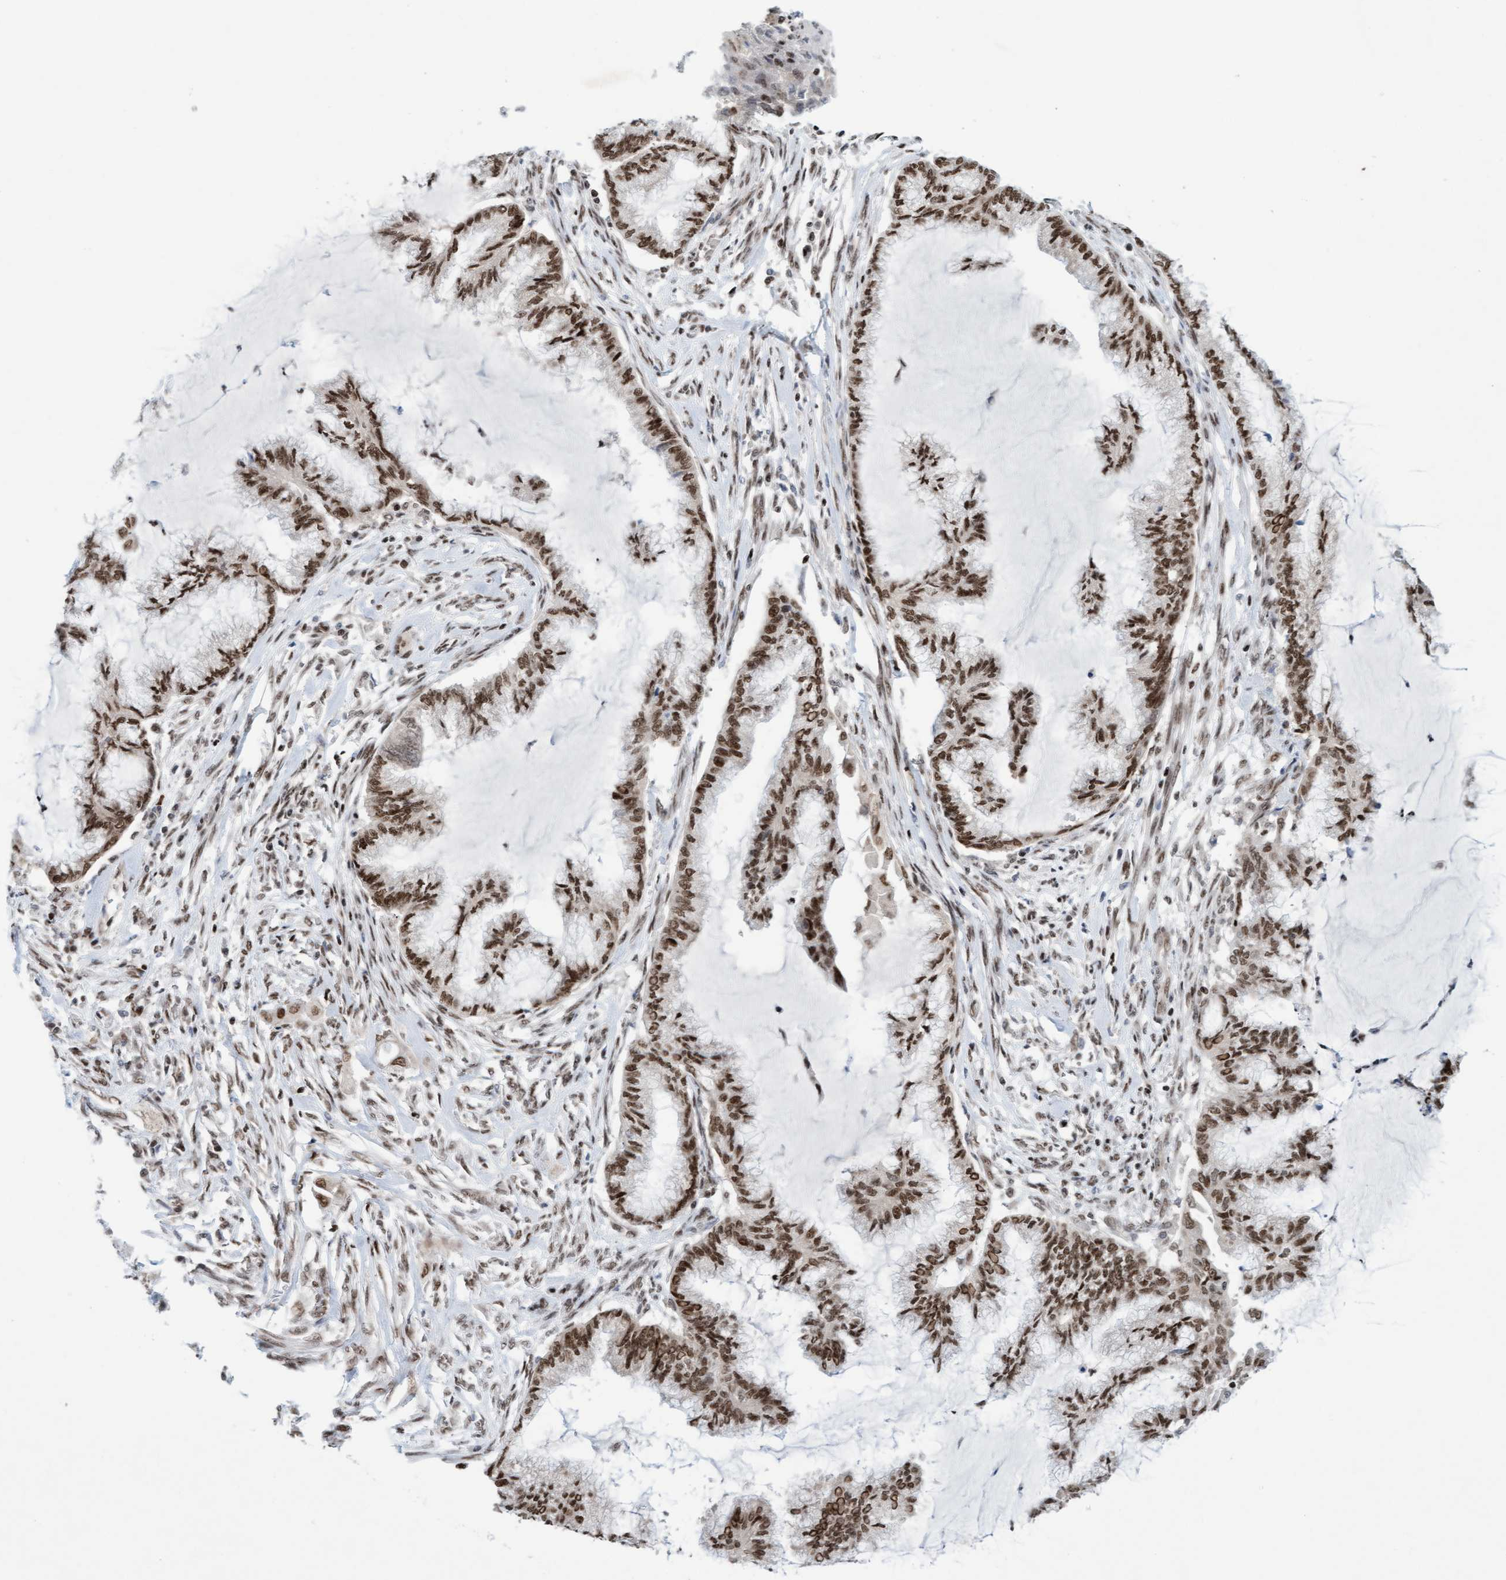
{"staining": {"intensity": "moderate", "quantity": ">75%", "location": "nuclear"}, "tissue": "endometrial cancer", "cell_type": "Tumor cells", "image_type": "cancer", "snomed": [{"axis": "morphology", "description": "Adenocarcinoma, NOS"}, {"axis": "topography", "description": "Endometrium"}], "caption": "Endometrial cancer tissue shows moderate nuclear positivity in about >75% of tumor cells, visualized by immunohistochemistry.", "gene": "GLRX2", "patient": {"sex": "female", "age": 86}}